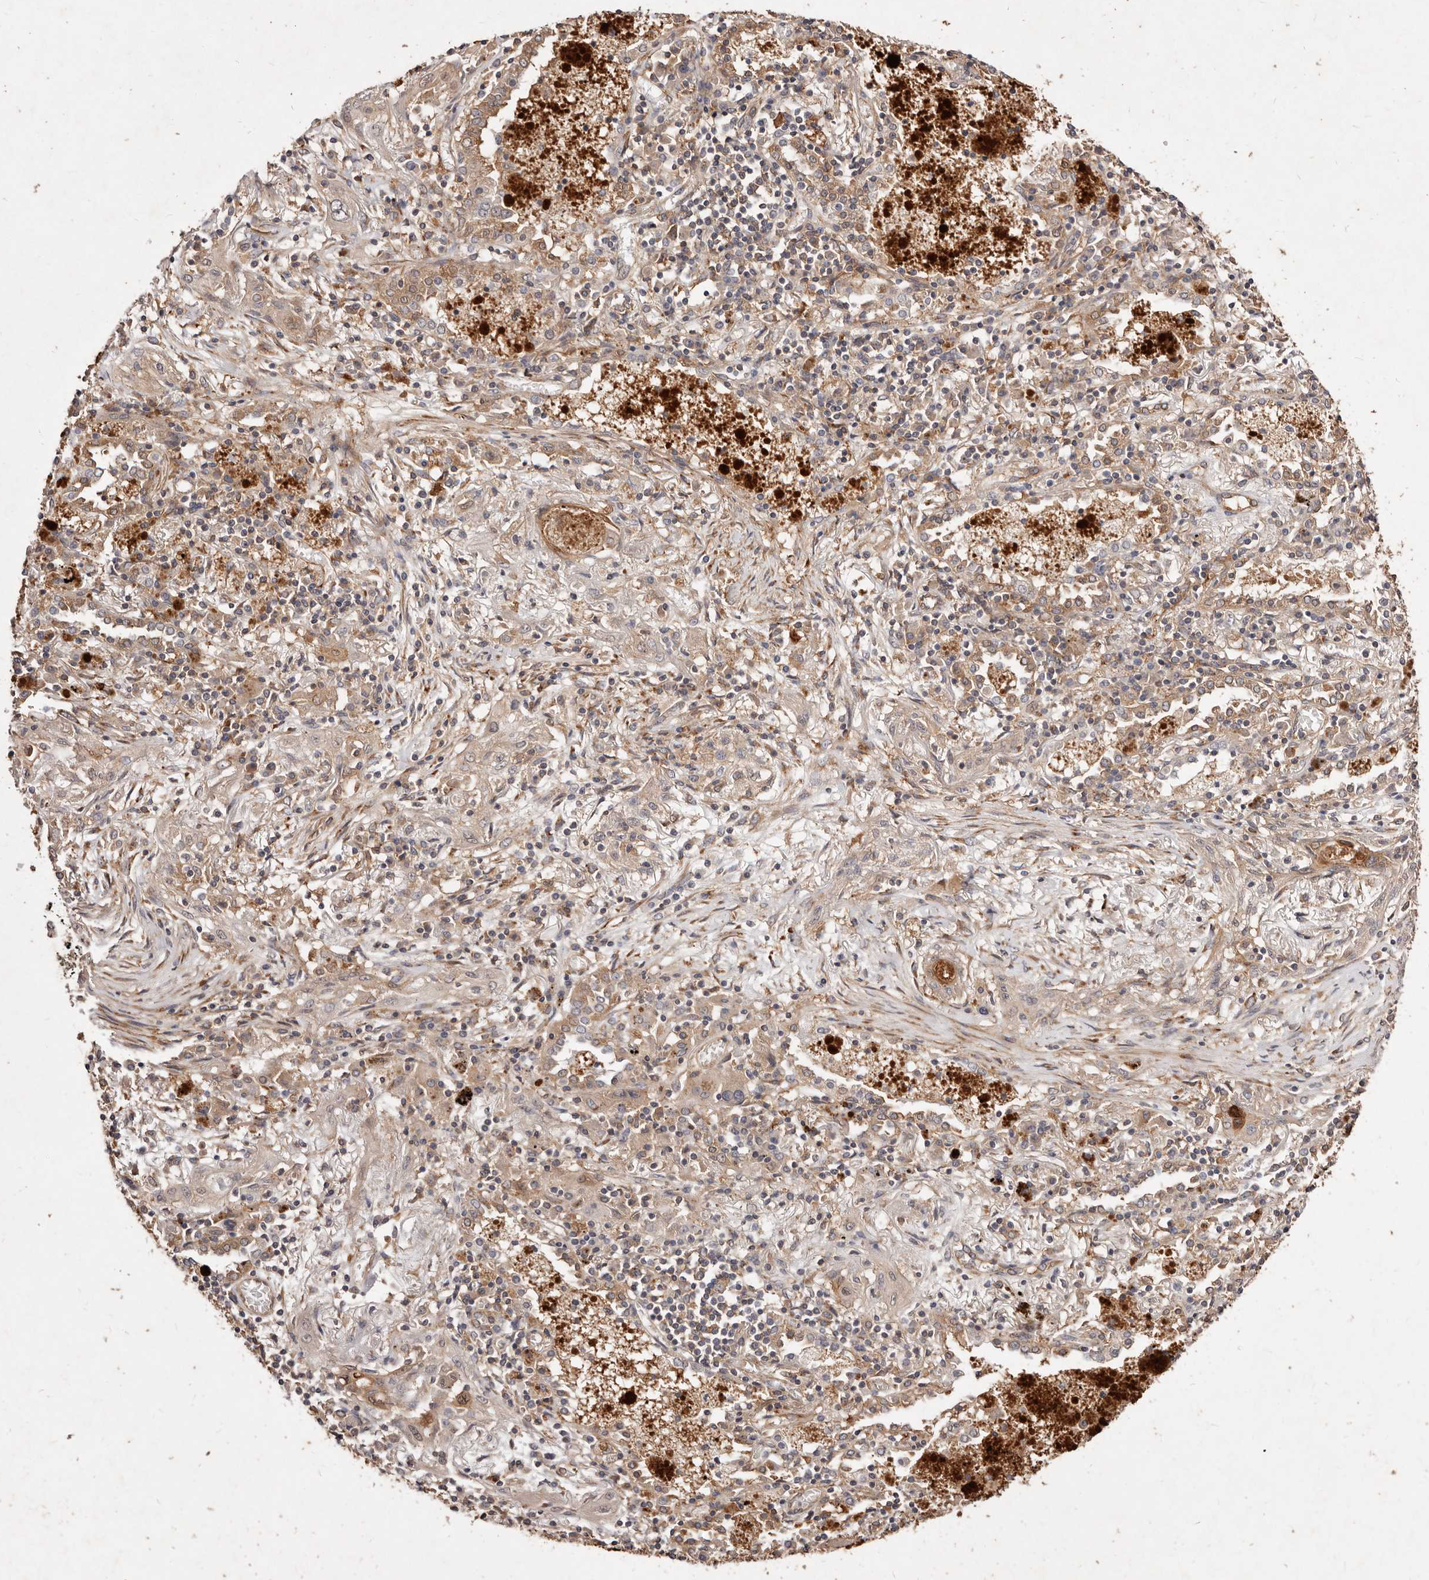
{"staining": {"intensity": "weak", "quantity": "25%-75%", "location": "cytoplasmic/membranous"}, "tissue": "lung cancer", "cell_type": "Tumor cells", "image_type": "cancer", "snomed": [{"axis": "morphology", "description": "Squamous cell carcinoma, NOS"}, {"axis": "topography", "description": "Lung"}], "caption": "Squamous cell carcinoma (lung) tissue reveals weak cytoplasmic/membranous staining in about 25%-75% of tumor cells", "gene": "CCL14", "patient": {"sex": "female", "age": 47}}